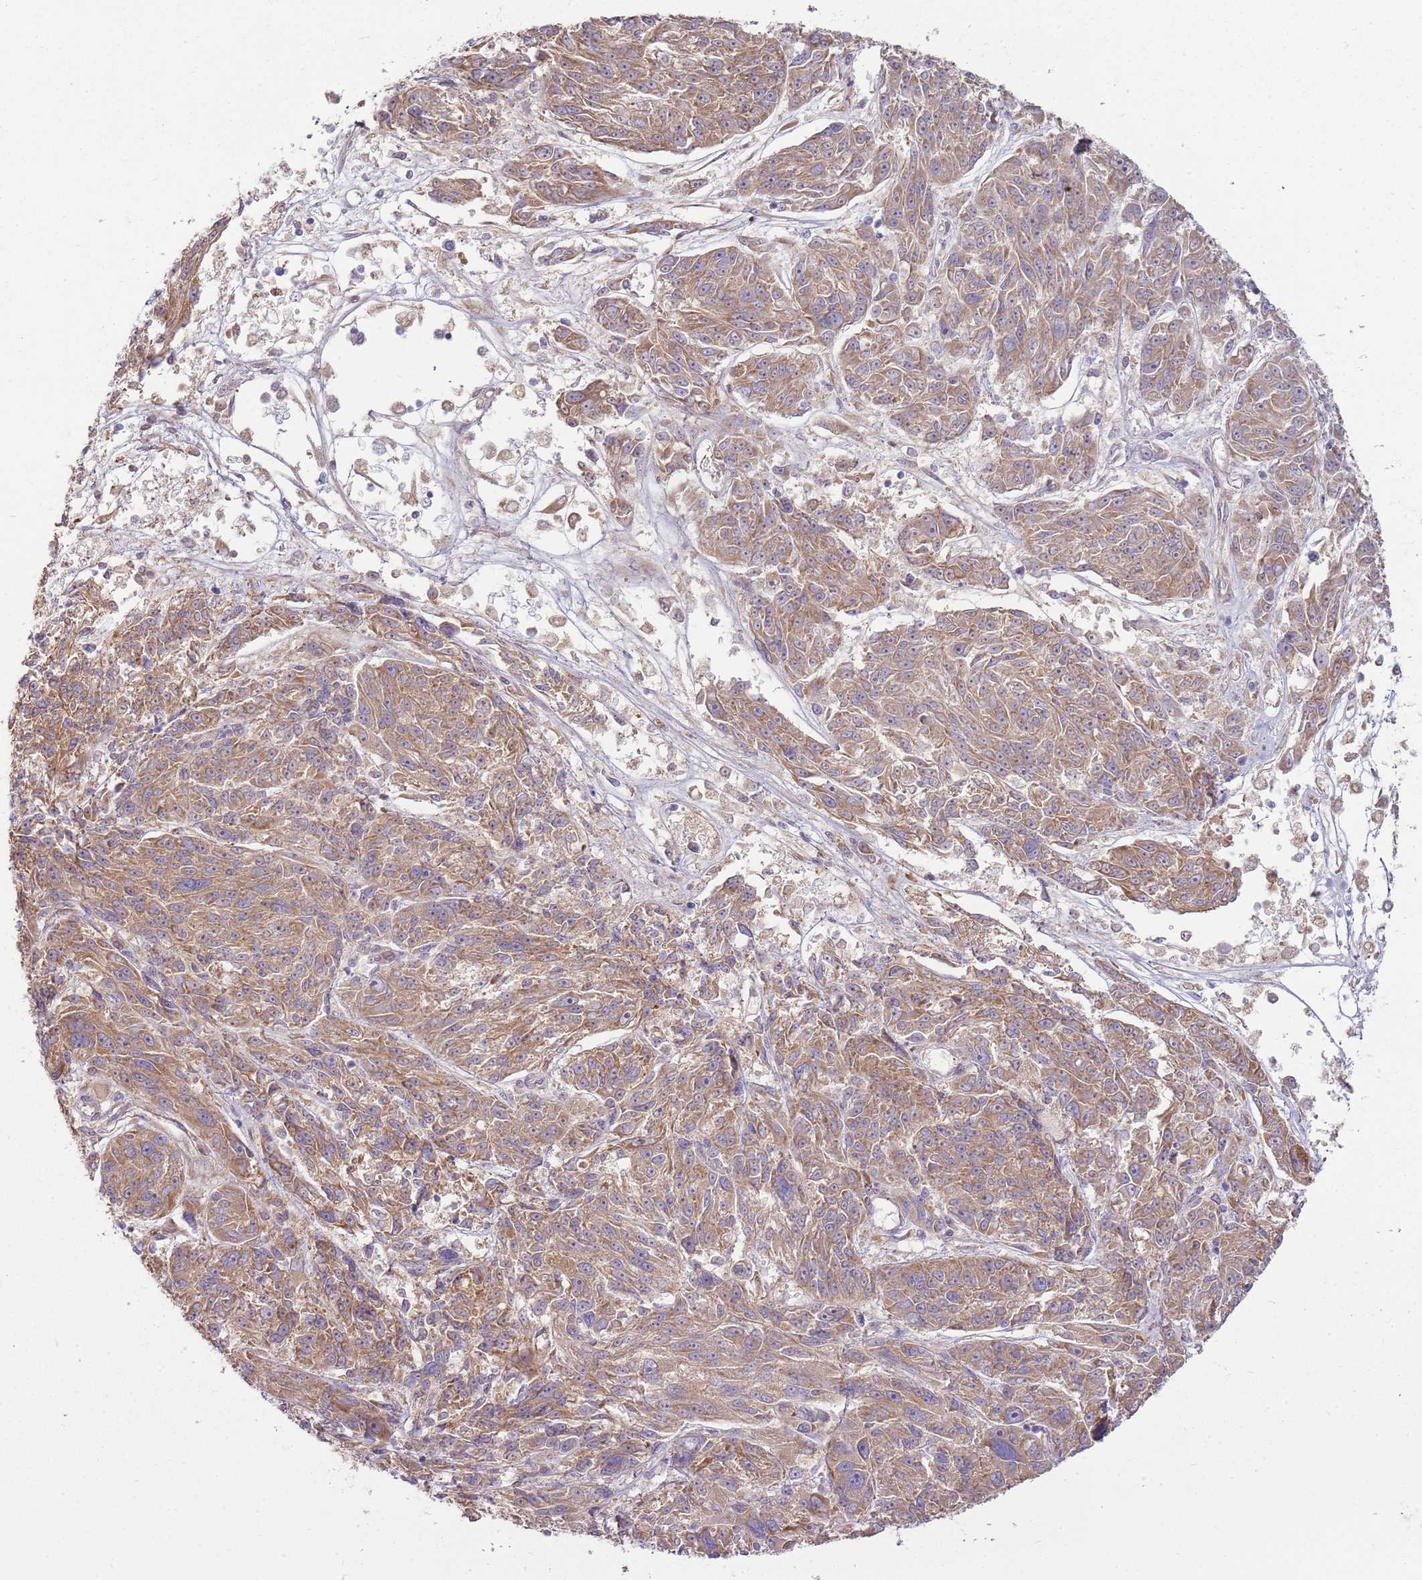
{"staining": {"intensity": "moderate", "quantity": ">75%", "location": "cytoplasmic/membranous"}, "tissue": "melanoma", "cell_type": "Tumor cells", "image_type": "cancer", "snomed": [{"axis": "morphology", "description": "Malignant melanoma, NOS"}, {"axis": "topography", "description": "Skin"}], "caption": "High-power microscopy captured an IHC histopathology image of malignant melanoma, revealing moderate cytoplasmic/membranous expression in approximately >75% of tumor cells.", "gene": "EMC1", "patient": {"sex": "male", "age": 53}}